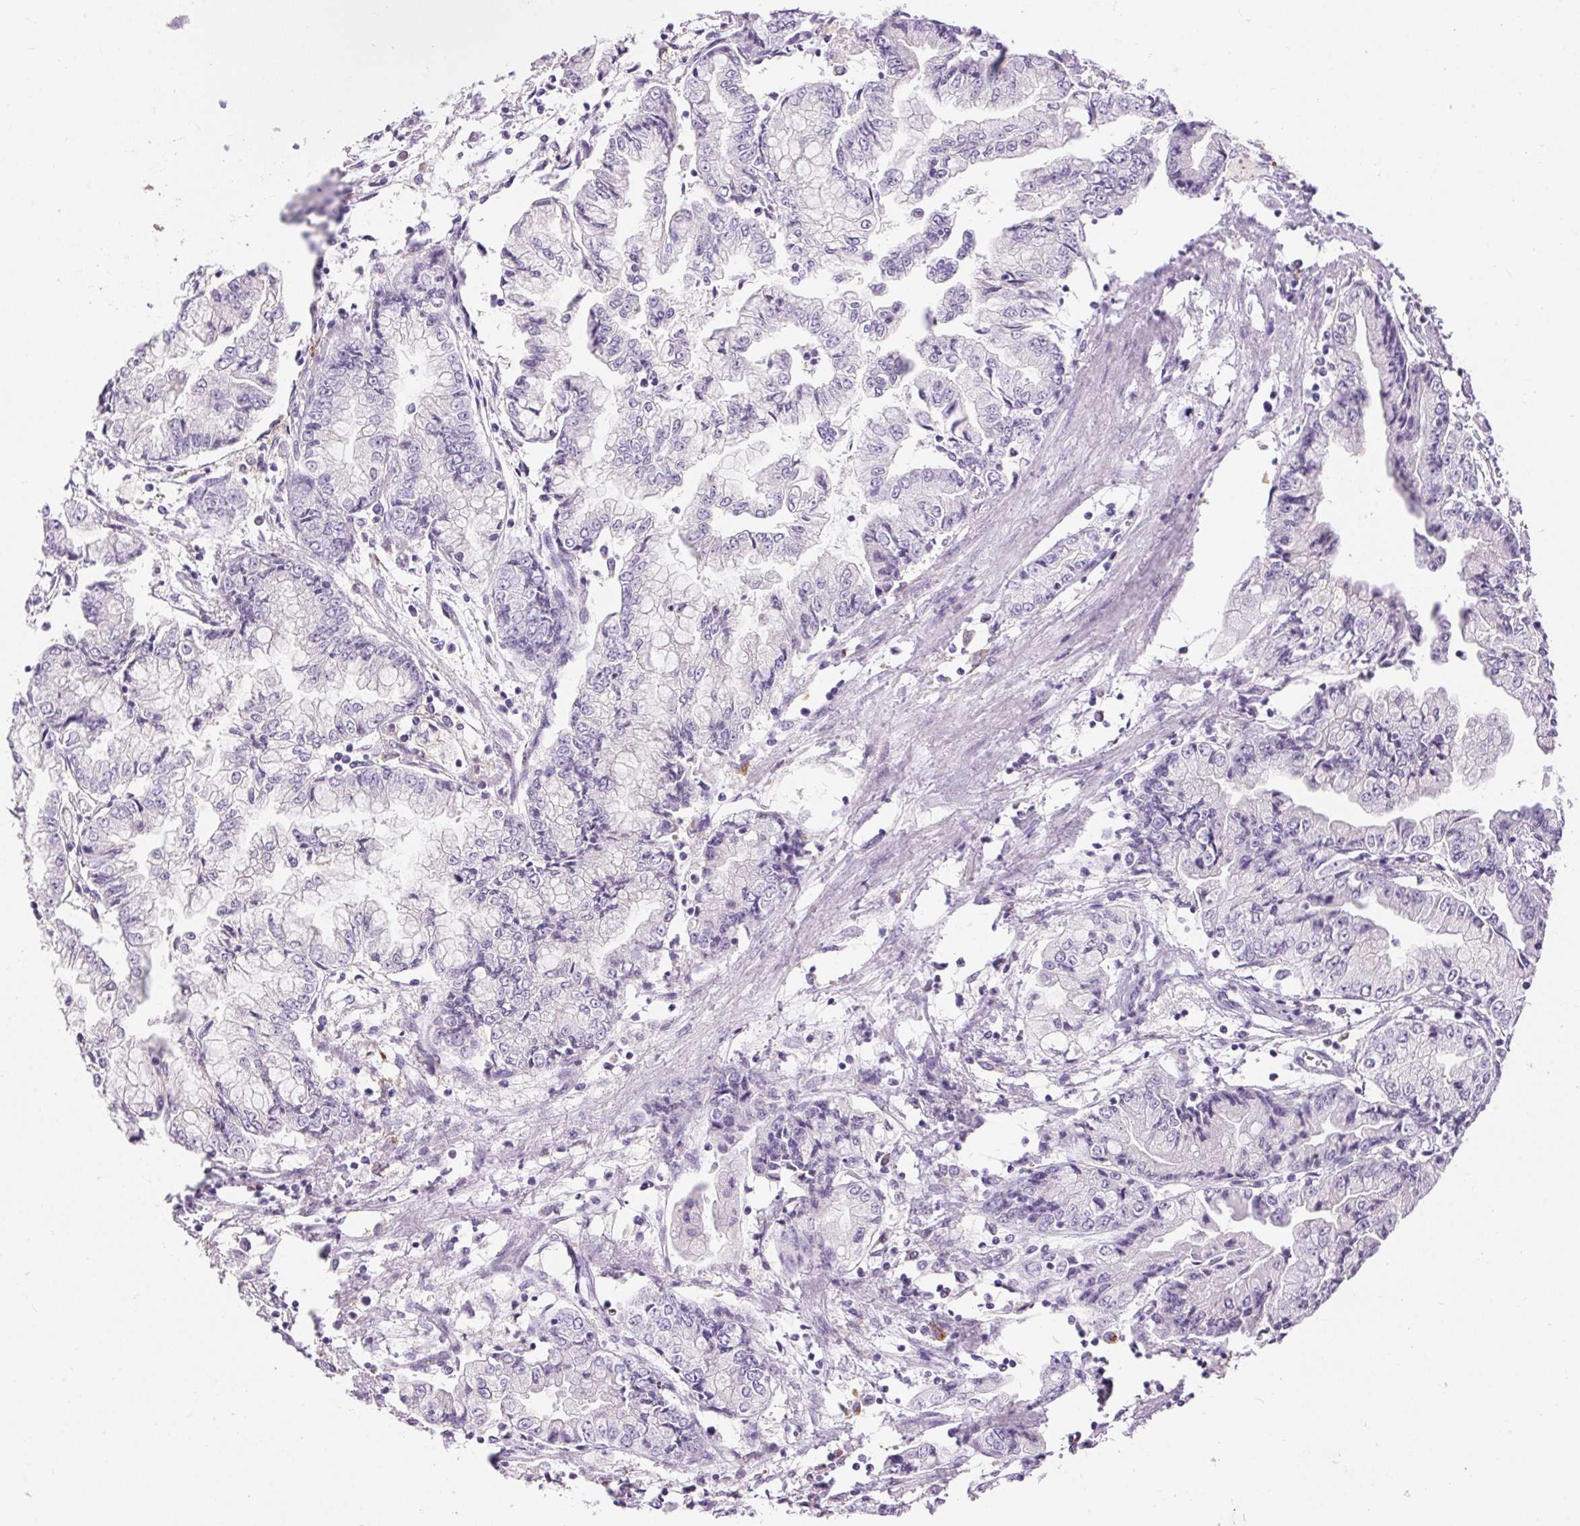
{"staining": {"intensity": "negative", "quantity": "none", "location": "none"}, "tissue": "stomach cancer", "cell_type": "Tumor cells", "image_type": "cancer", "snomed": [{"axis": "morphology", "description": "Adenocarcinoma, NOS"}, {"axis": "topography", "description": "Stomach, upper"}], "caption": "Human stomach cancer stained for a protein using immunohistochemistry exhibits no expression in tumor cells.", "gene": "PNLIPRP3", "patient": {"sex": "female", "age": 74}}